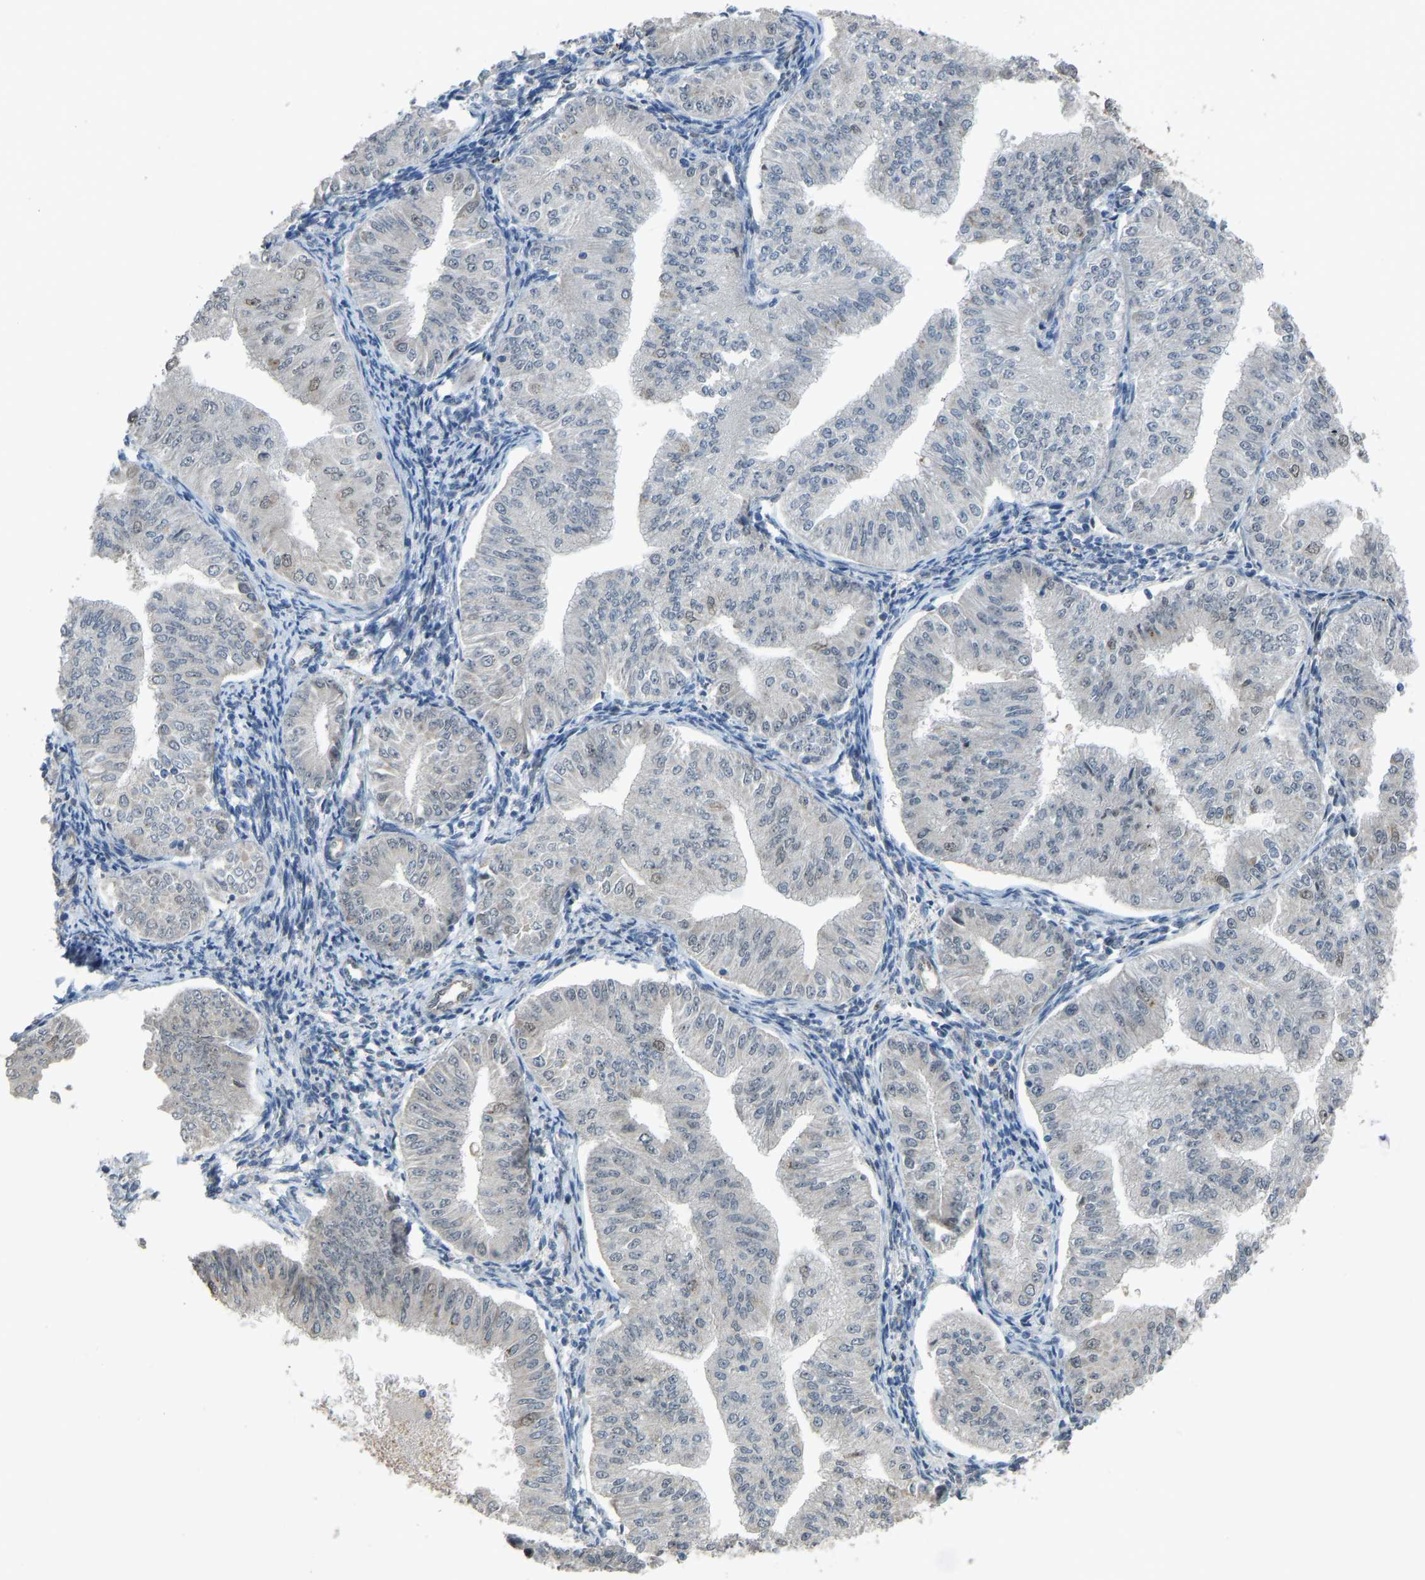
{"staining": {"intensity": "strong", "quantity": "<25%", "location": "nuclear"}, "tissue": "endometrial cancer", "cell_type": "Tumor cells", "image_type": "cancer", "snomed": [{"axis": "morphology", "description": "Normal tissue, NOS"}, {"axis": "morphology", "description": "Adenocarcinoma, NOS"}, {"axis": "topography", "description": "Endometrium"}], "caption": "High-magnification brightfield microscopy of endometrial cancer (adenocarcinoma) stained with DAB (brown) and counterstained with hematoxylin (blue). tumor cells exhibit strong nuclear staining is present in about<25% of cells.", "gene": "KPNA6", "patient": {"sex": "female", "age": 53}}